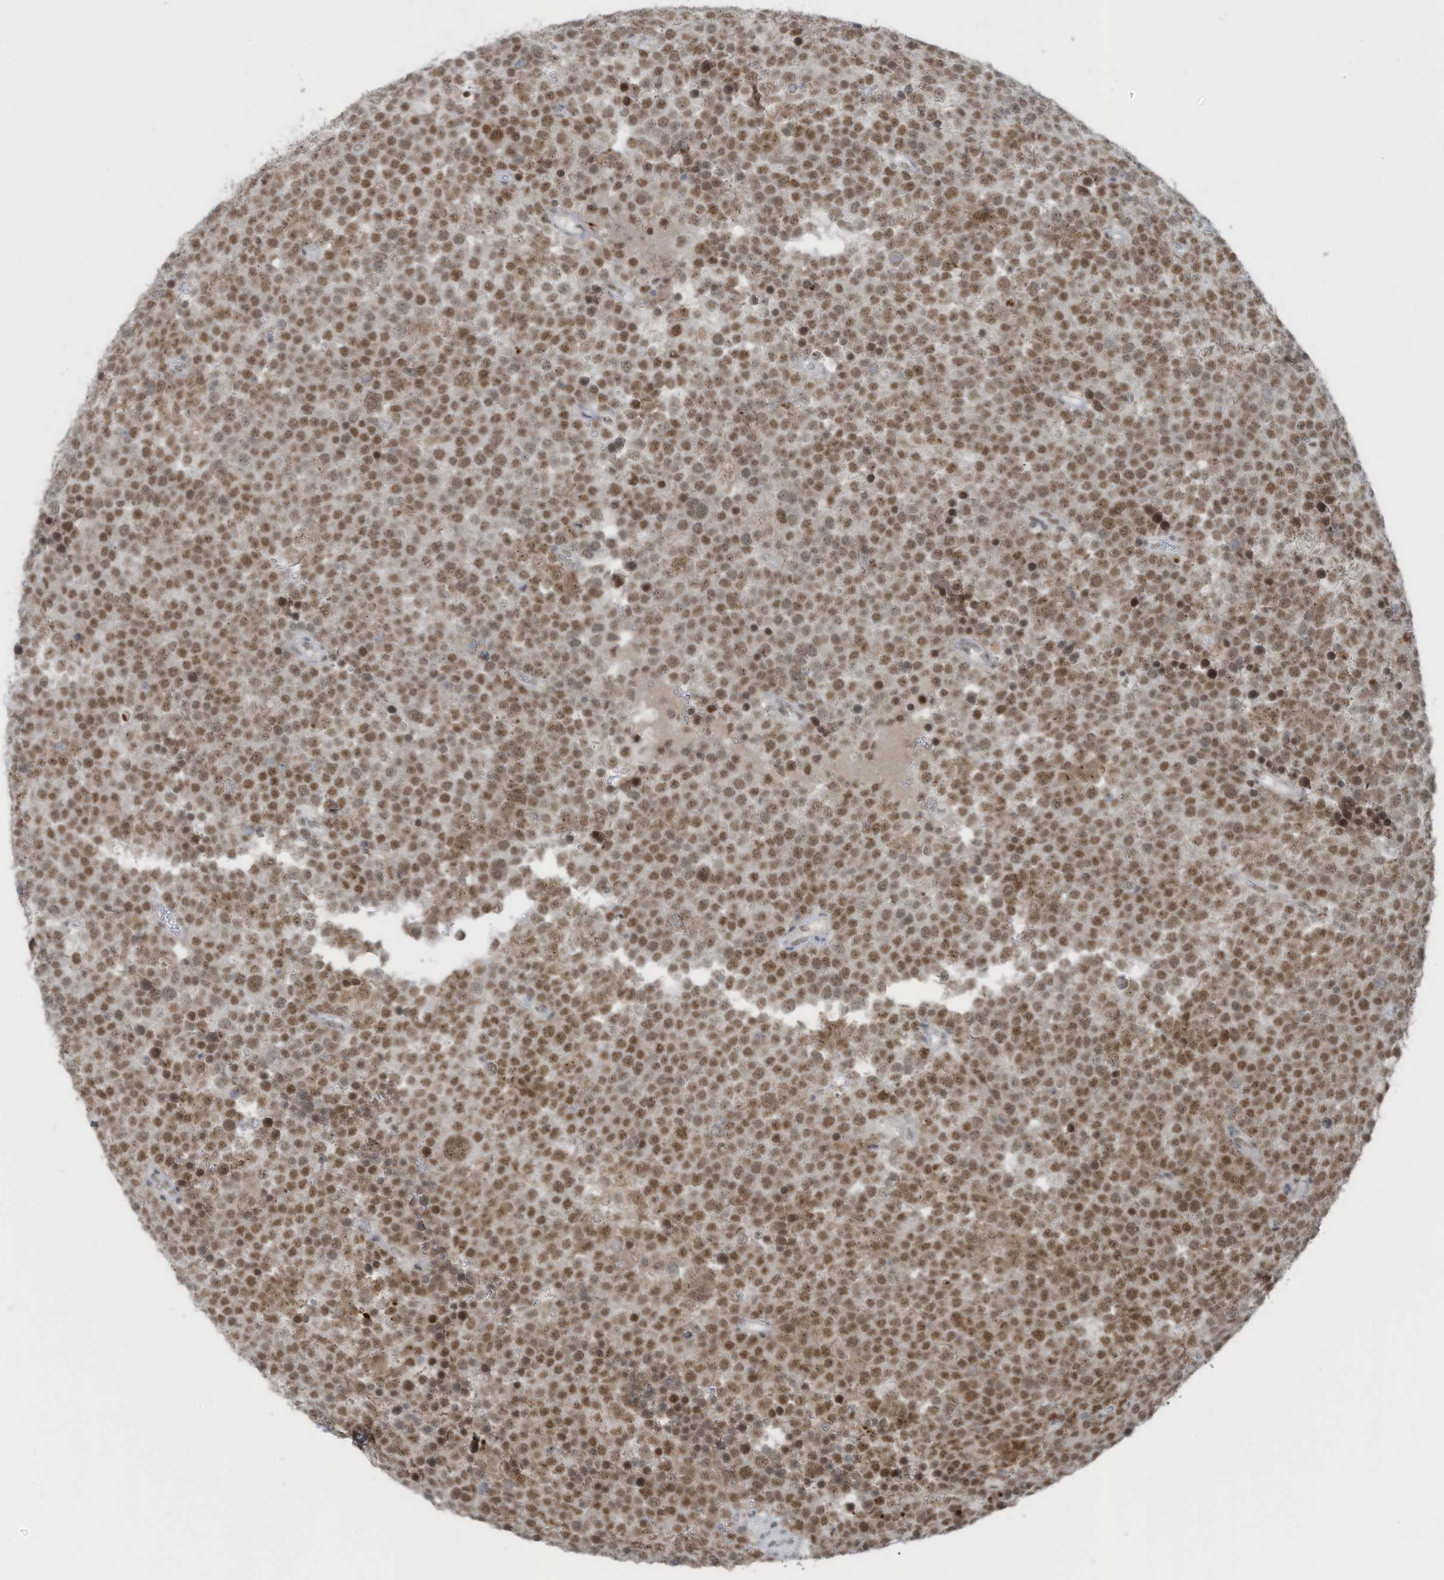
{"staining": {"intensity": "moderate", "quantity": ">75%", "location": "nuclear"}, "tissue": "testis cancer", "cell_type": "Tumor cells", "image_type": "cancer", "snomed": [{"axis": "morphology", "description": "Seminoma, NOS"}, {"axis": "topography", "description": "Testis"}], "caption": "A high-resolution histopathology image shows immunohistochemistry staining of testis cancer (seminoma), which exhibits moderate nuclear staining in about >75% of tumor cells.", "gene": "WRNIP1", "patient": {"sex": "male", "age": 71}}